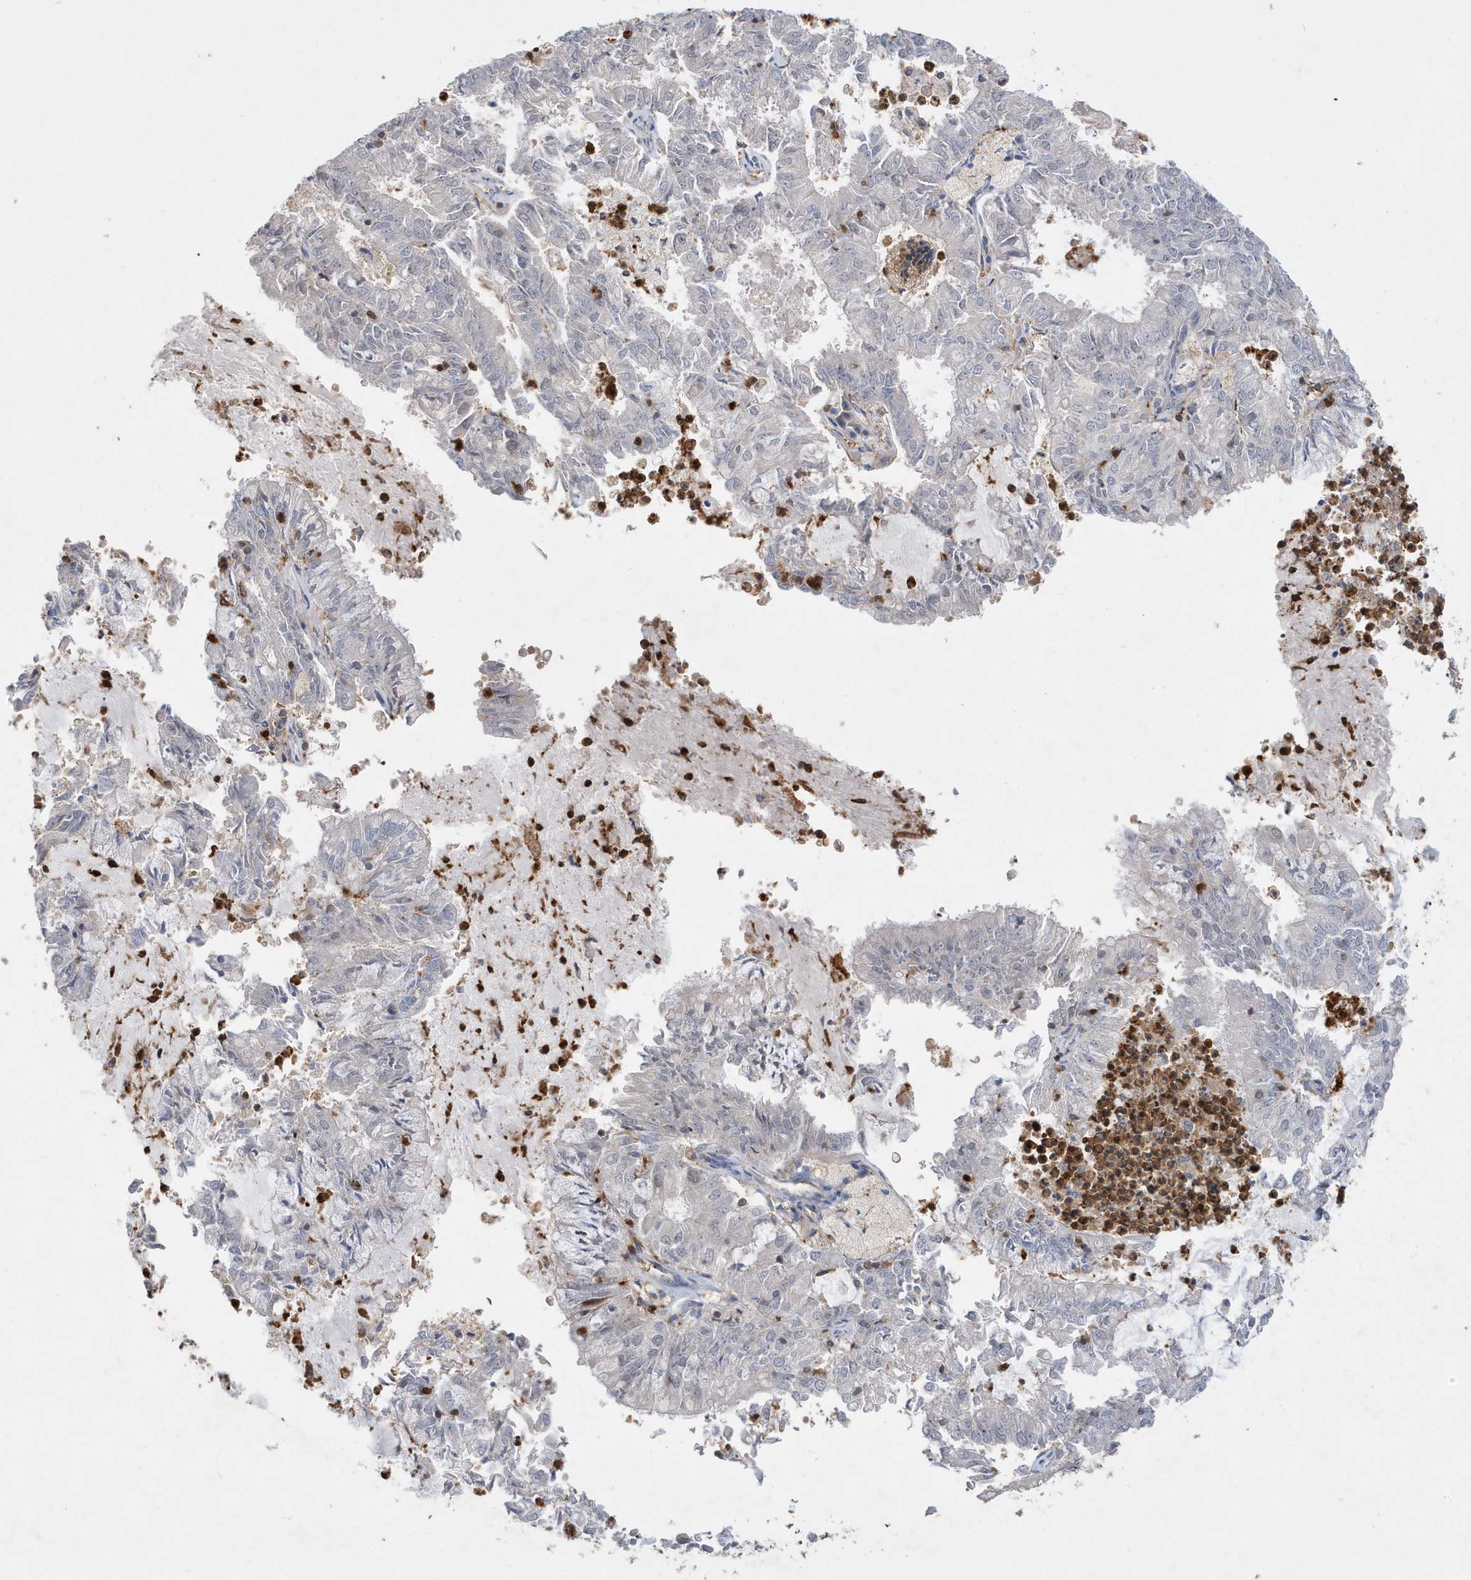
{"staining": {"intensity": "negative", "quantity": "none", "location": "none"}, "tissue": "endometrial cancer", "cell_type": "Tumor cells", "image_type": "cancer", "snomed": [{"axis": "morphology", "description": "Adenocarcinoma, NOS"}, {"axis": "topography", "description": "Endometrium"}], "caption": "This is an immunohistochemistry (IHC) micrograph of human adenocarcinoma (endometrial). There is no expression in tumor cells.", "gene": "LAPTM4A", "patient": {"sex": "female", "age": 57}}